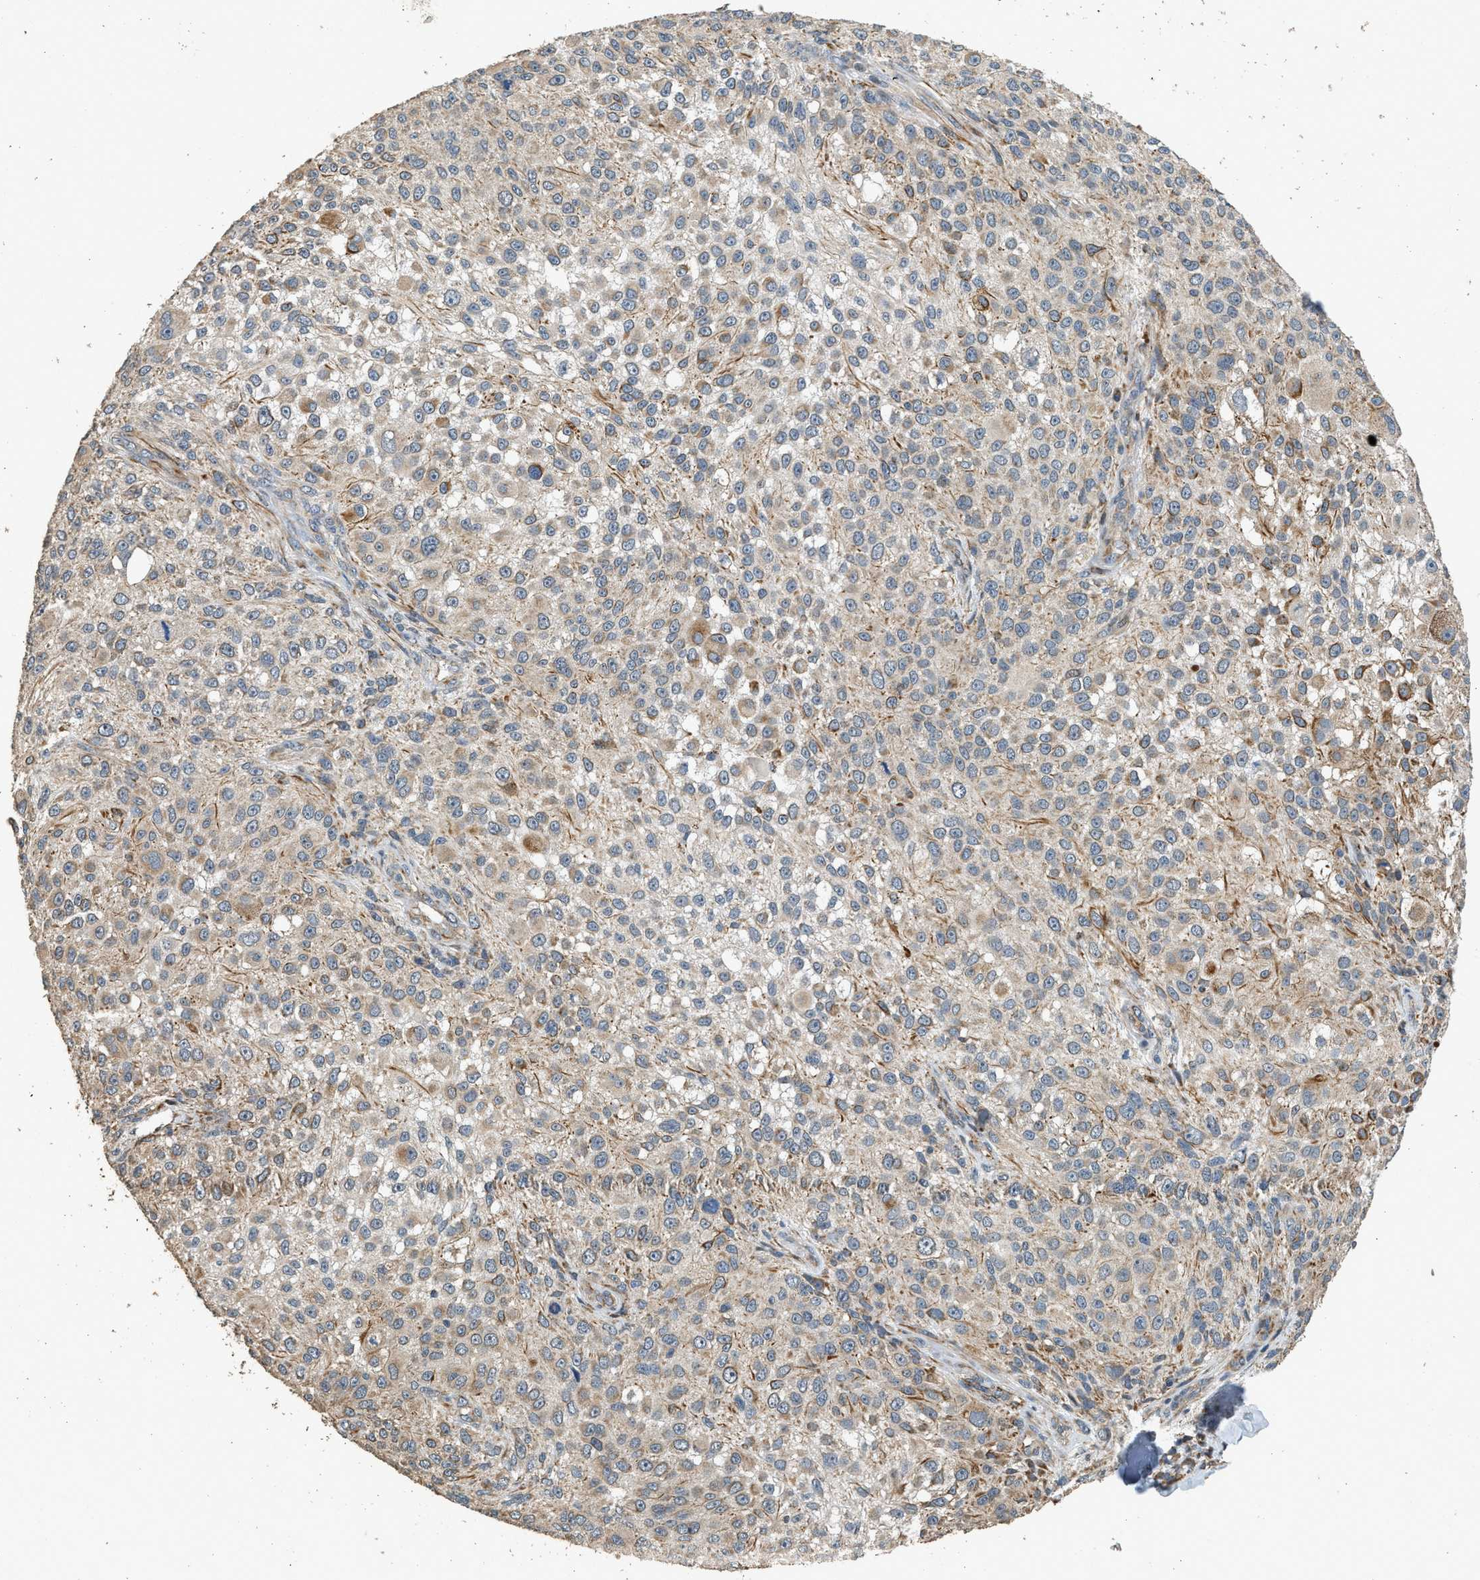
{"staining": {"intensity": "weak", "quantity": ">75%", "location": "cytoplasmic/membranous"}, "tissue": "melanoma", "cell_type": "Tumor cells", "image_type": "cancer", "snomed": [{"axis": "morphology", "description": "Necrosis, NOS"}, {"axis": "morphology", "description": "Malignant melanoma, NOS"}, {"axis": "topography", "description": "Skin"}], "caption": "Immunohistochemistry staining of malignant melanoma, which displays low levels of weak cytoplasmic/membranous positivity in approximately >75% of tumor cells indicating weak cytoplasmic/membranous protein positivity. The staining was performed using DAB (brown) for protein detection and nuclei were counterstained in hematoxylin (blue).", "gene": "PCLO", "patient": {"sex": "female", "age": 87}}